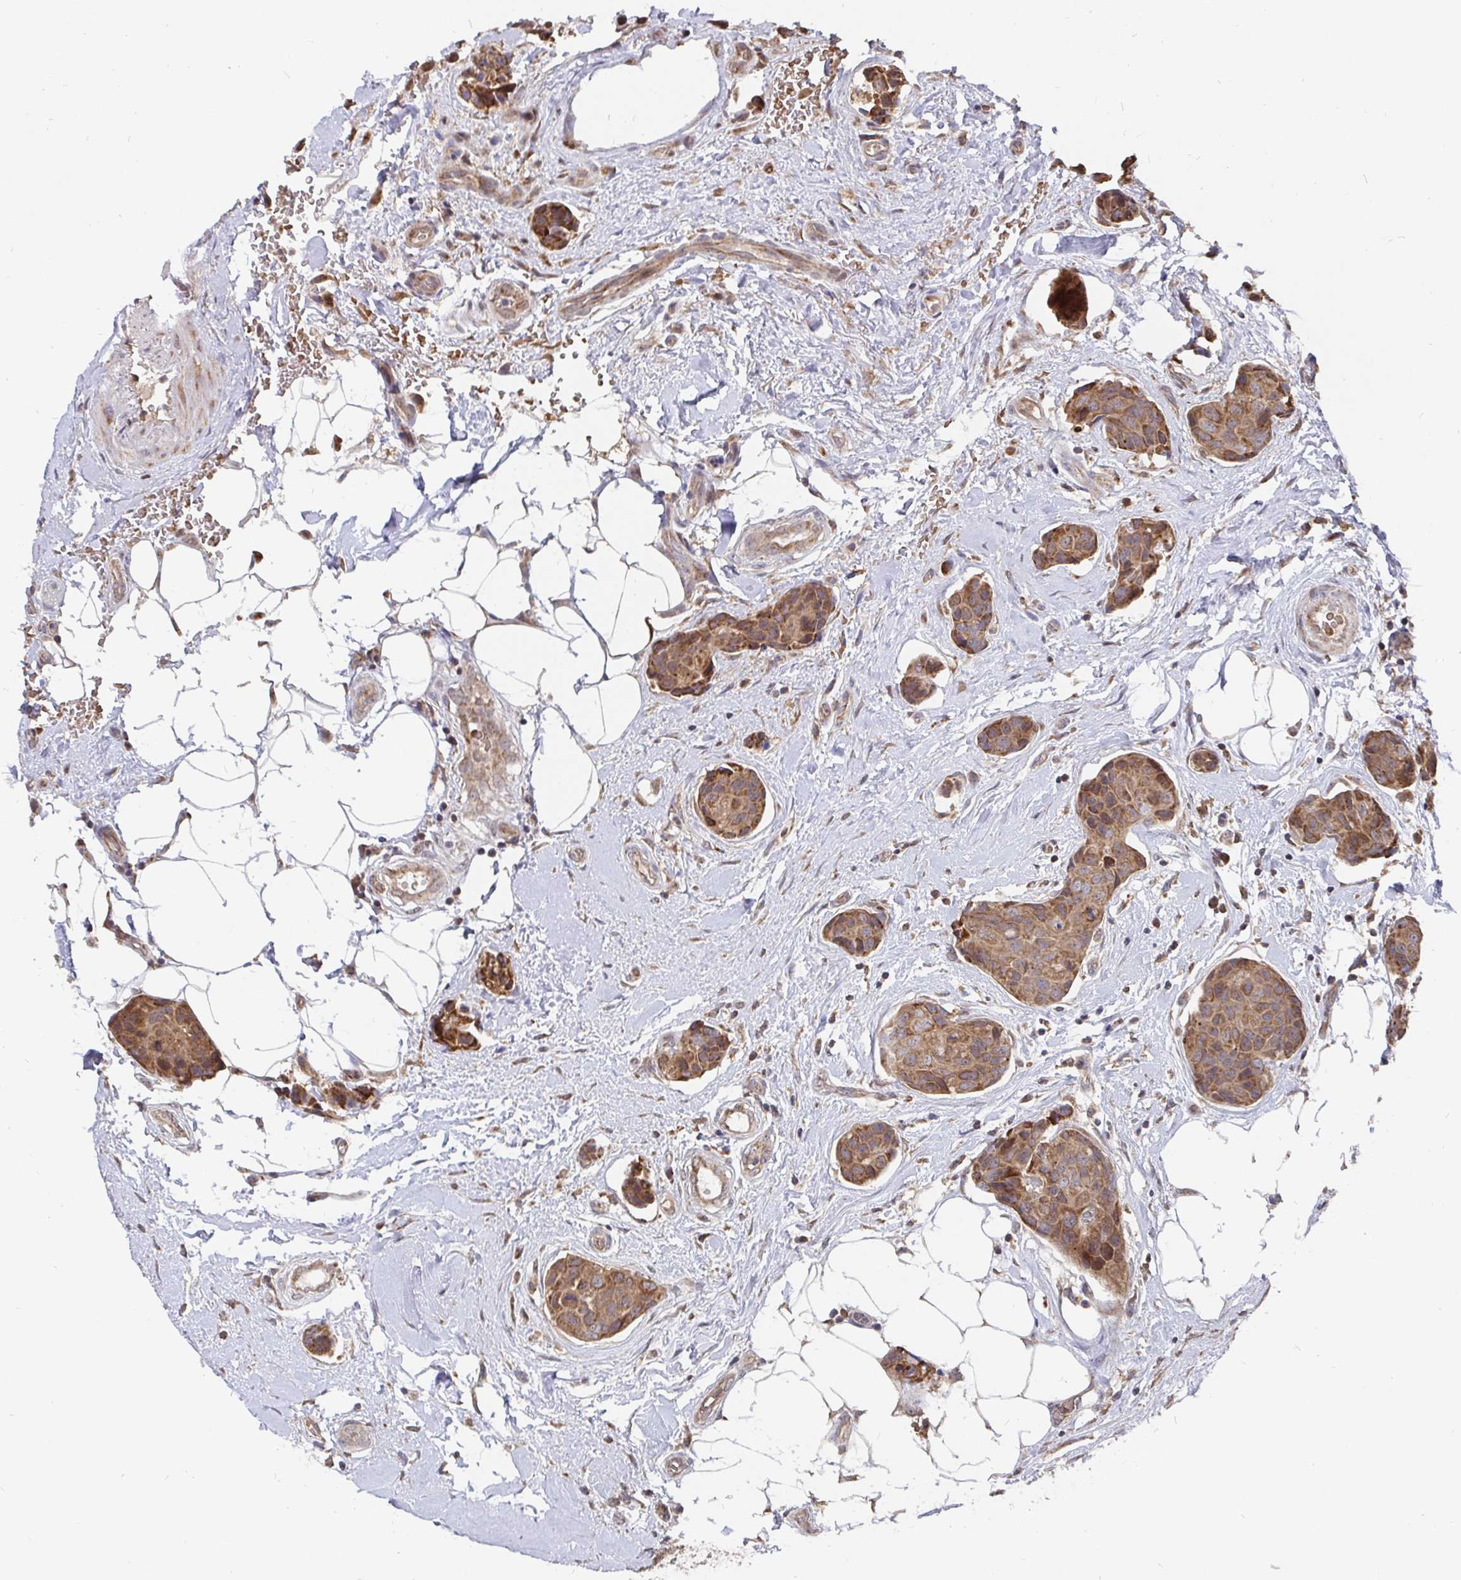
{"staining": {"intensity": "moderate", "quantity": ">75%", "location": "cytoplasmic/membranous"}, "tissue": "breast cancer", "cell_type": "Tumor cells", "image_type": "cancer", "snomed": [{"axis": "morphology", "description": "Duct carcinoma"}, {"axis": "topography", "description": "Breast"}, {"axis": "topography", "description": "Lymph node"}], "caption": "Breast invasive ductal carcinoma was stained to show a protein in brown. There is medium levels of moderate cytoplasmic/membranous positivity in approximately >75% of tumor cells.", "gene": "PDF", "patient": {"sex": "female", "age": 80}}